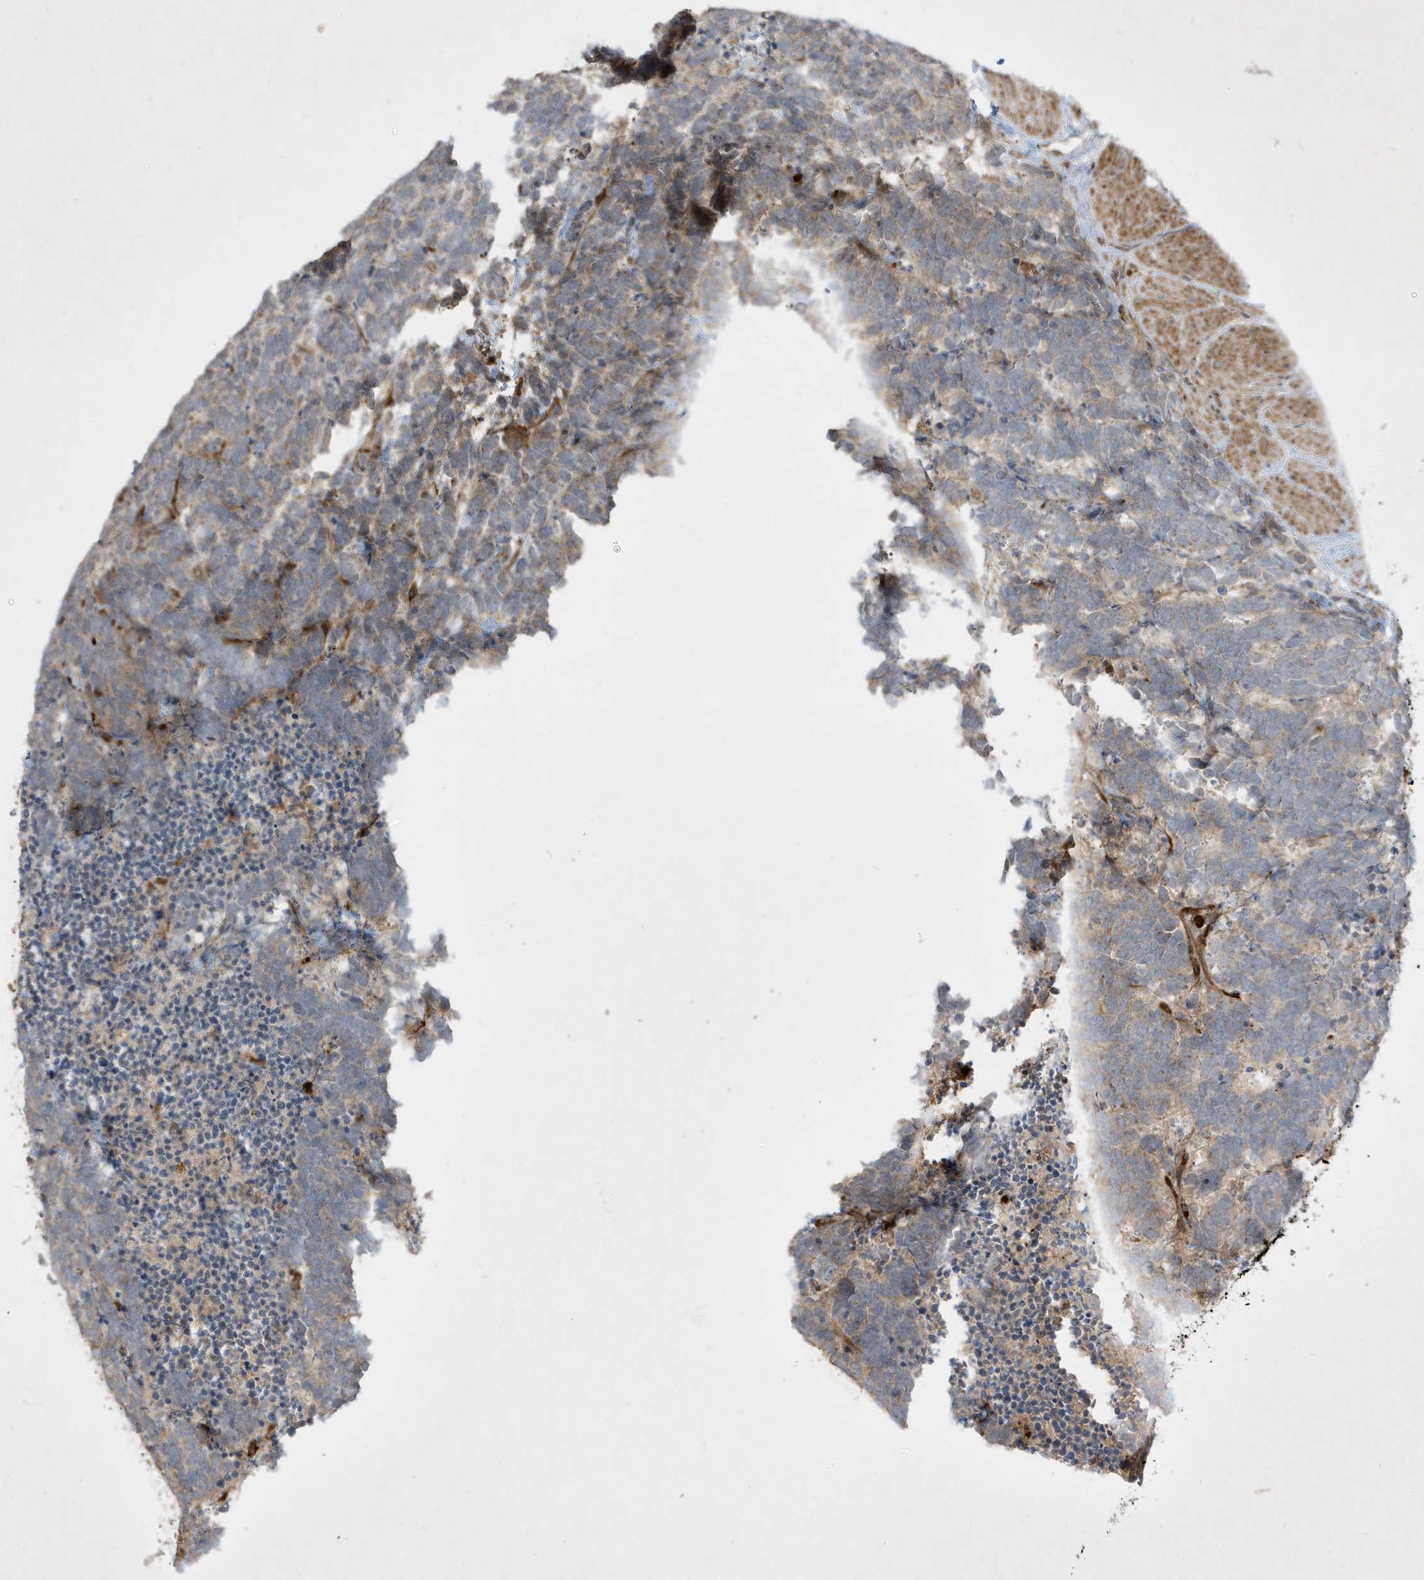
{"staining": {"intensity": "weak", "quantity": "25%-75%", "location": "cytoplasmic/membranous"}, "tissue": "carcinoid", "cell_type": "Tumor cells", "image_type": "cancer", "snomed": [{"axis": "morphology", "description": "Carcinoma, NOS"}, {"axis": "morphology", "description": "Carcinoid, malignant, NOS"}, {"axis": "topography", "description": "Urinary bladder"}], "caption": "High-power microscopy captured an immunohistochemistry micrograph of carcinoma, revealing weak cytoplasmic/membranous positivity in about 25%-75% of tumor cells. Nuclei are stained in blue.", "gene": "IFT57", "patient": {"sex": "male", "age": 57}}